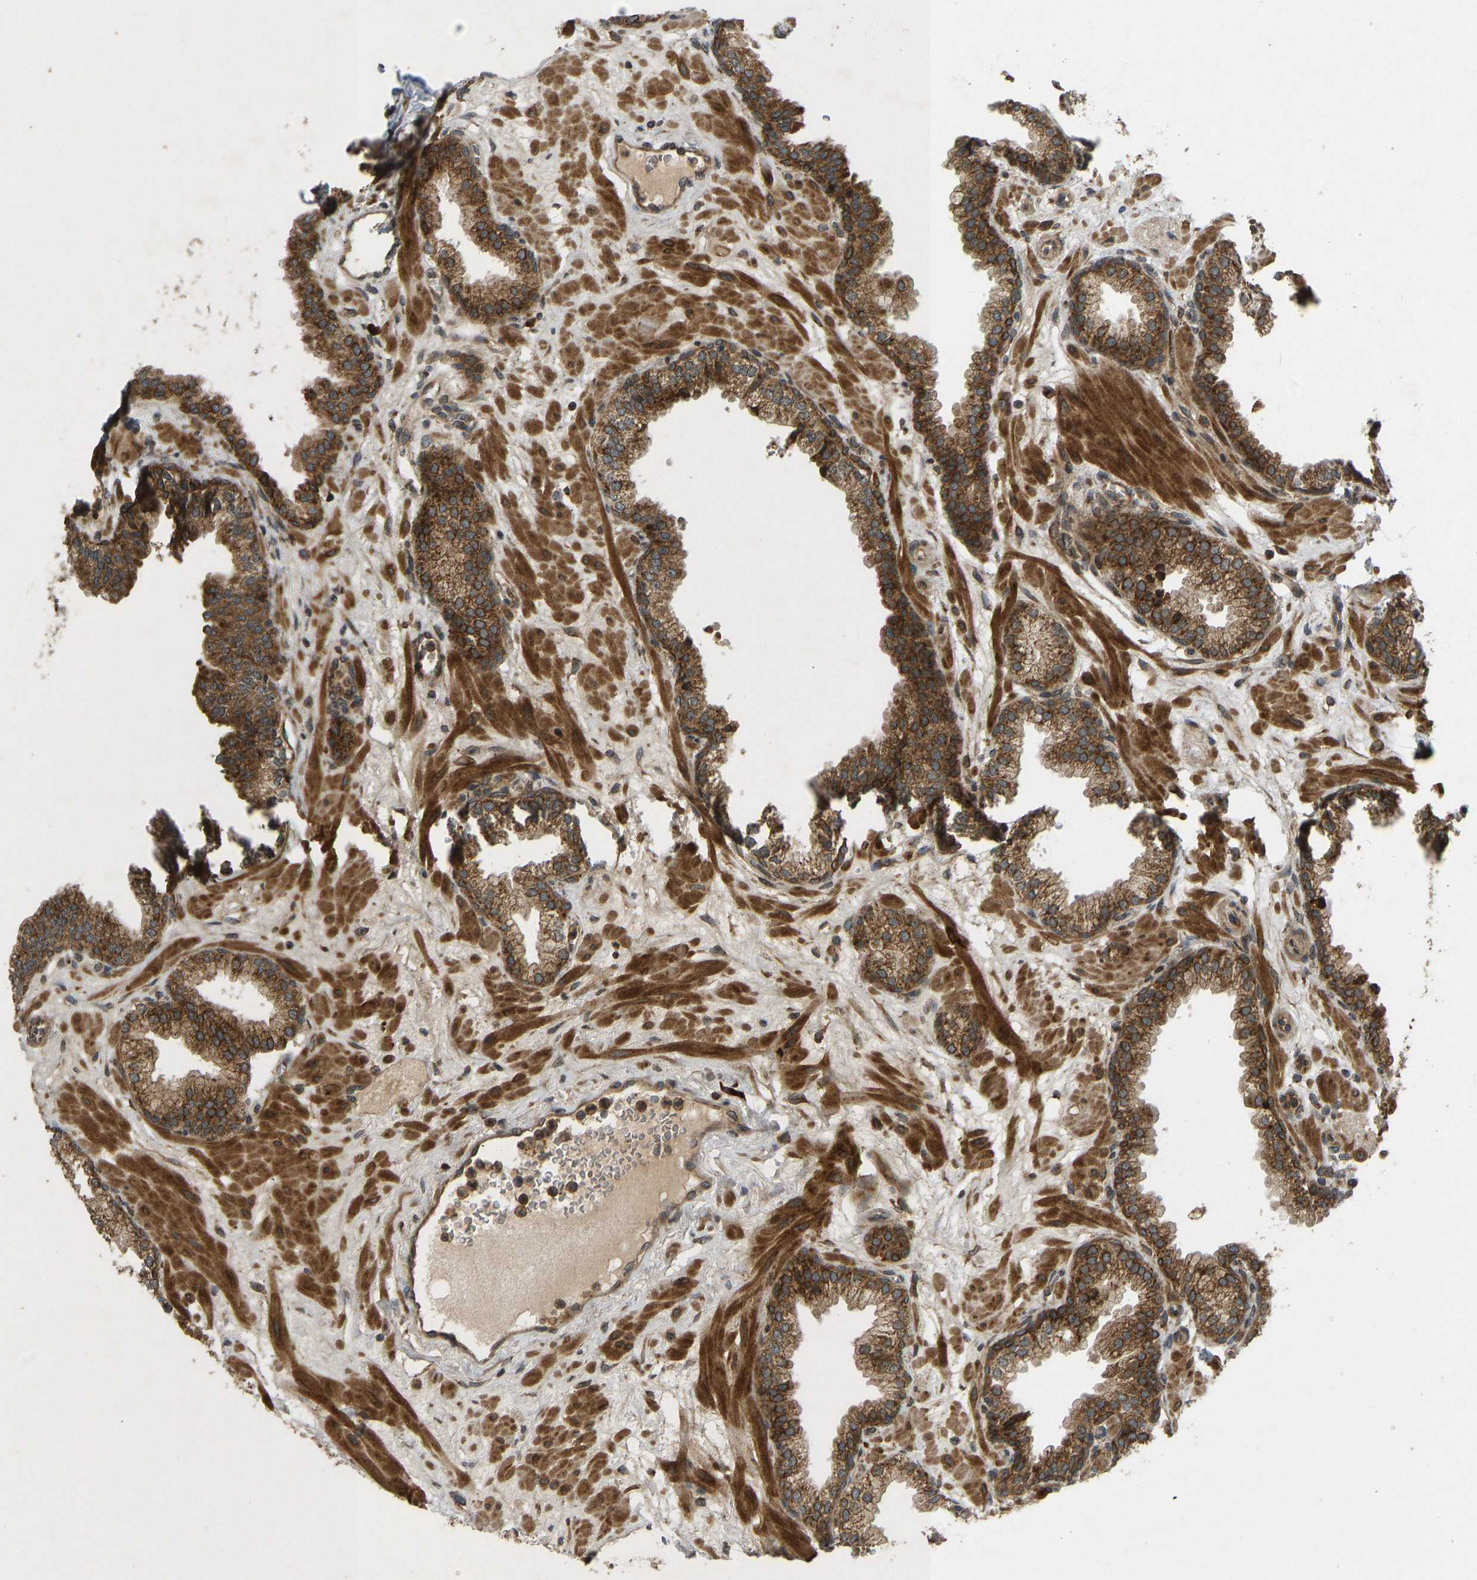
{"staining": {"intensity": "strong", "quantity": ">75%", "location": "cytoplasmic/membranous"}, "tissue": "prostate", "cell_type": "Glandular cells", "image_type": "normal", "snomed": [{"axis": "morphology", "description": "Normal tissue, NOS"}, {"axis": "morphology", "description": "Urothelial carcinoma, Low grade"}, {"axis": "topography", "description": "Urinary bladder"}, {"axis": "topography", "description": "Prostate"}], "caption": "Normal prostate displays strong cytoplasmic/membranous expression in approximately >75% of glandular cells, visualized by immunohistochemistry.", "gene": "RPN2", "patient": {"sex": "male", "age": 60}}